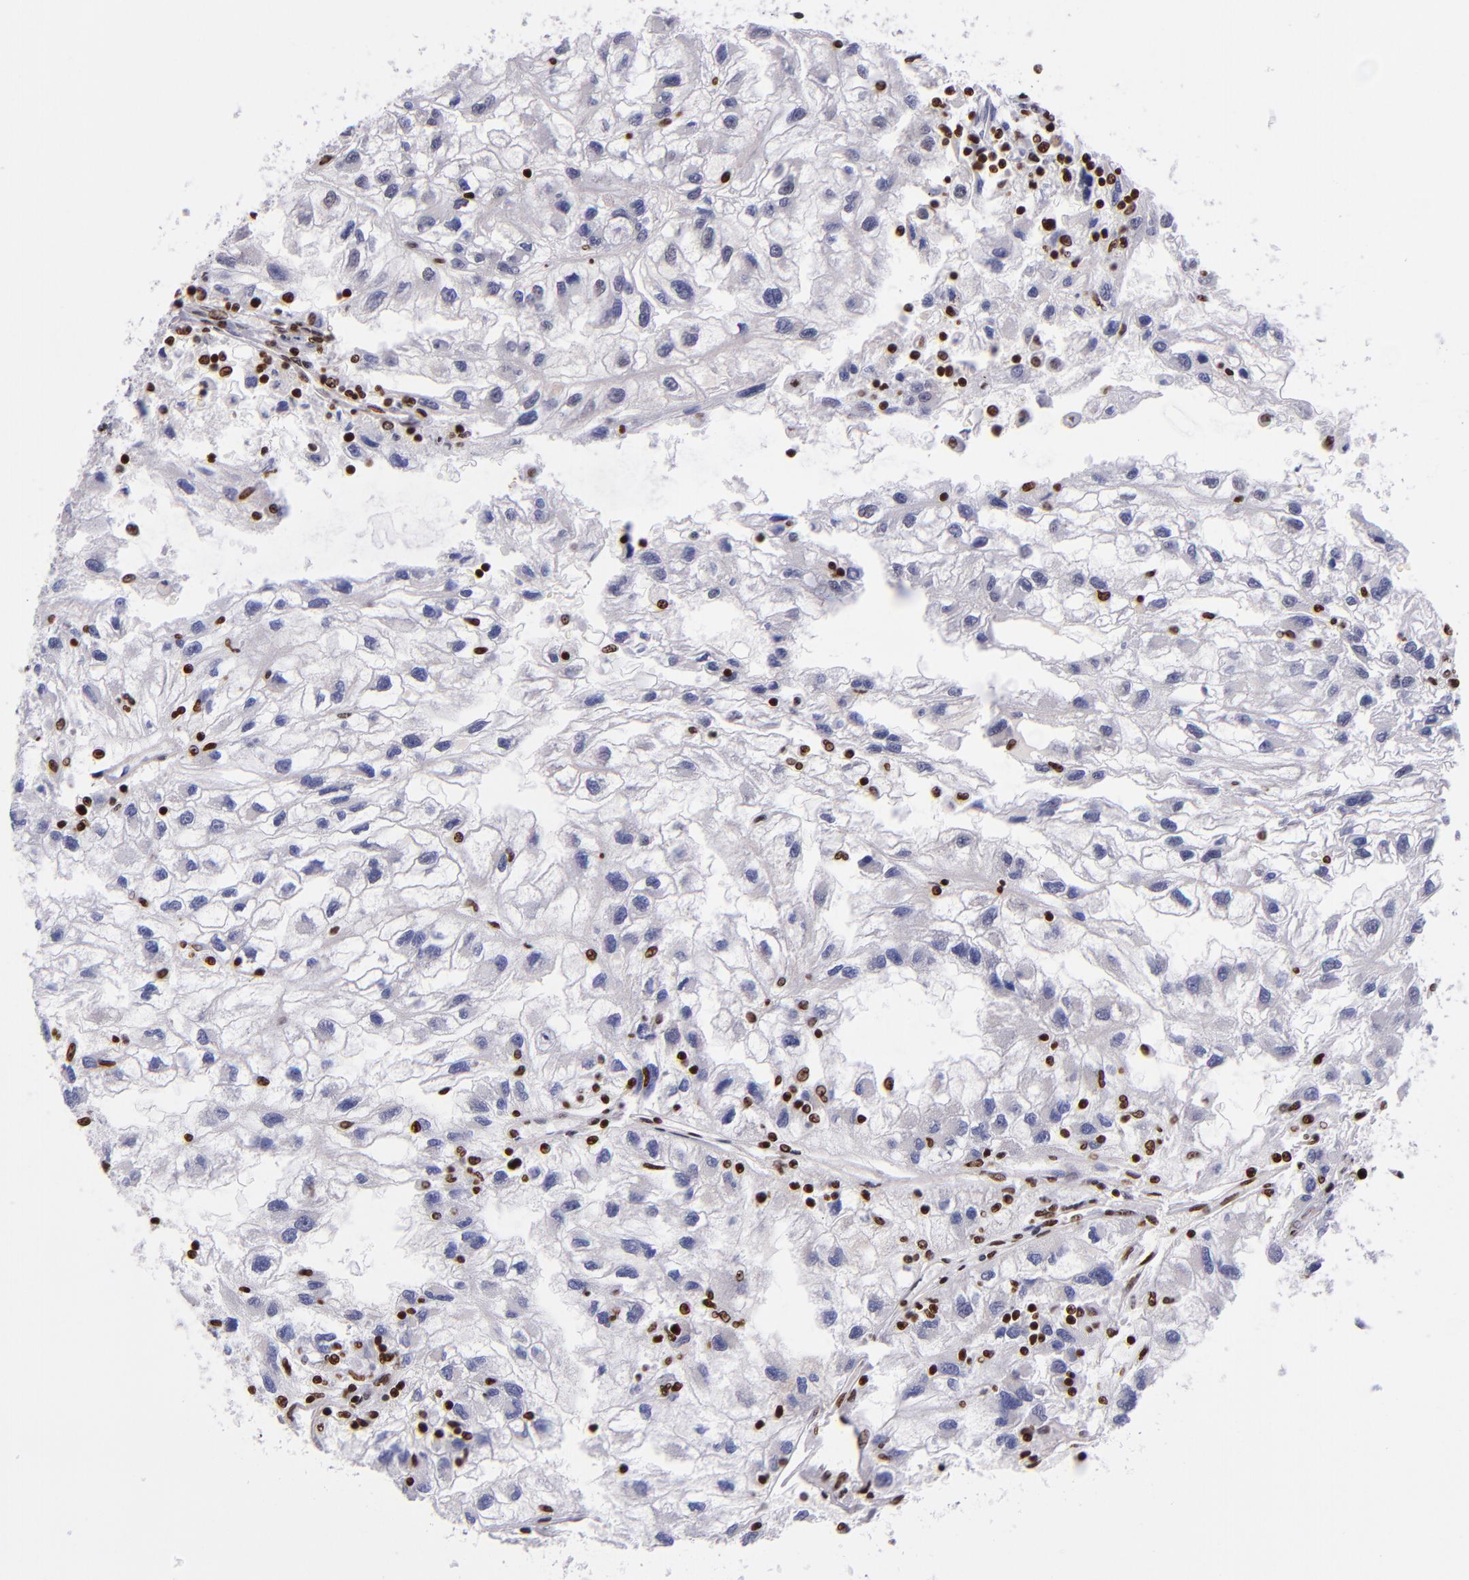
{"staining": {"intensity": "weak", "quantity": "<25%", "location": "nuclear"}, "tissue": "renal cancer", "cell_type": "Tumor cells", "image_type": "cancer", "snomed": [{"axis": "morphology", "description": "Normal tissue, NOS"}, {"axis": "morphology", "description": "Adenocarcinoma, NOS"}, {"axis": "topography", "description": "Kidney"}], "caption": "Protein analysis of renal cancer (adenocarcinoma) displays no significant expression in tumor cells.", "gene": "CDKL5", "patient": {"sex": "male", "age": 71}}